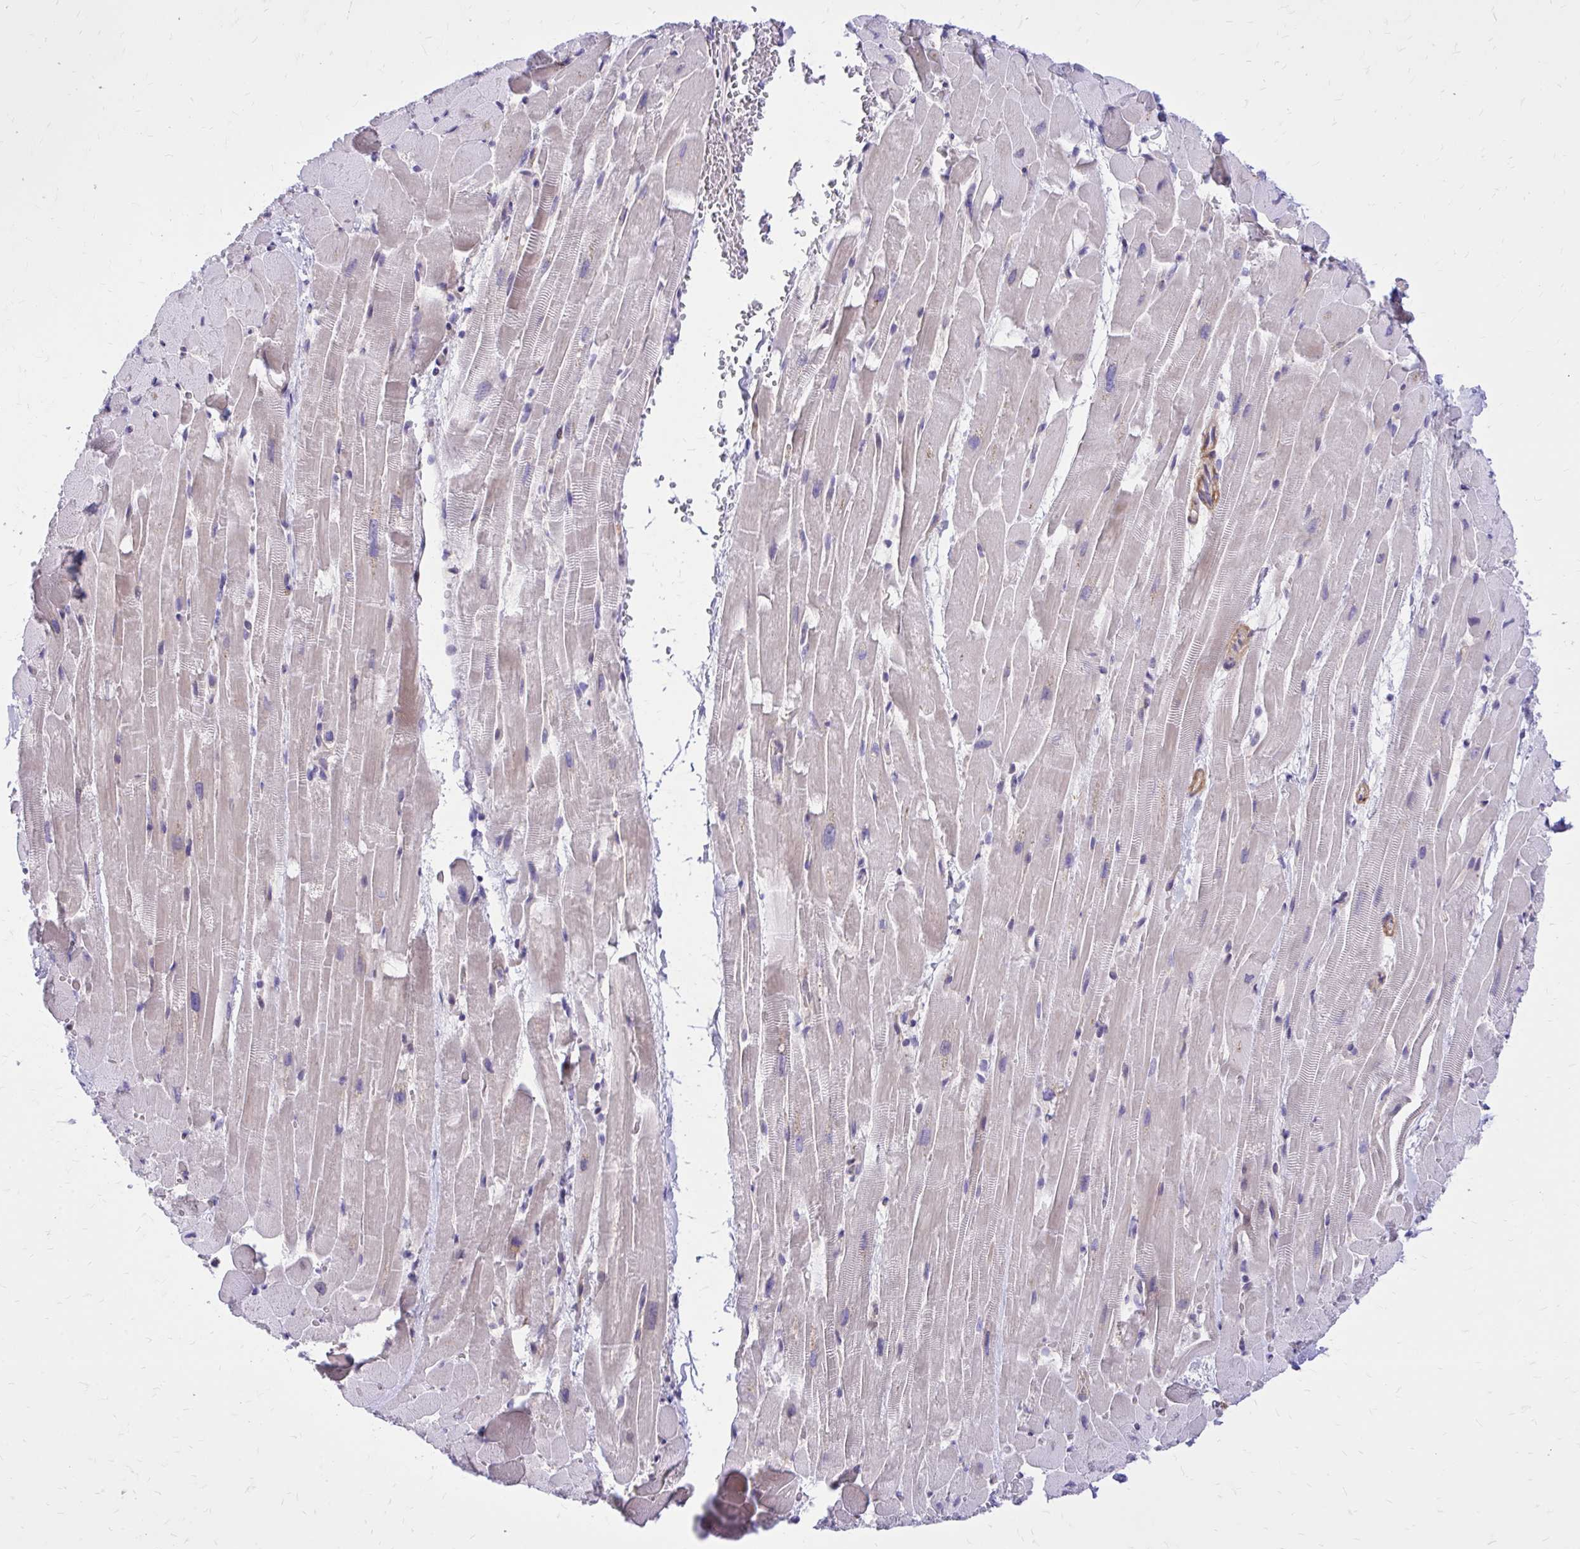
{"staining": {"intensity": "negative", "quantity": "none", "location": "none"}, "tissue": "heart muscle", "cell_type": "Cardiomyocytes", "image_type": "normal", "snomed": [{"axis": "morphology", "description": "Normal tissue, NOS"}, {"axis": "topography", "description": "Heart"}], "caption": "A photomicrograph of heart muscle stained for a protein displays no brown staining in cardiomyocytes. The staining is performed using DAB brown chromogen with nuclei counter-stained in using hematoxylin.", "gene": "ADAMTSL1", "patient": {"sex": "male", "age": 37}}